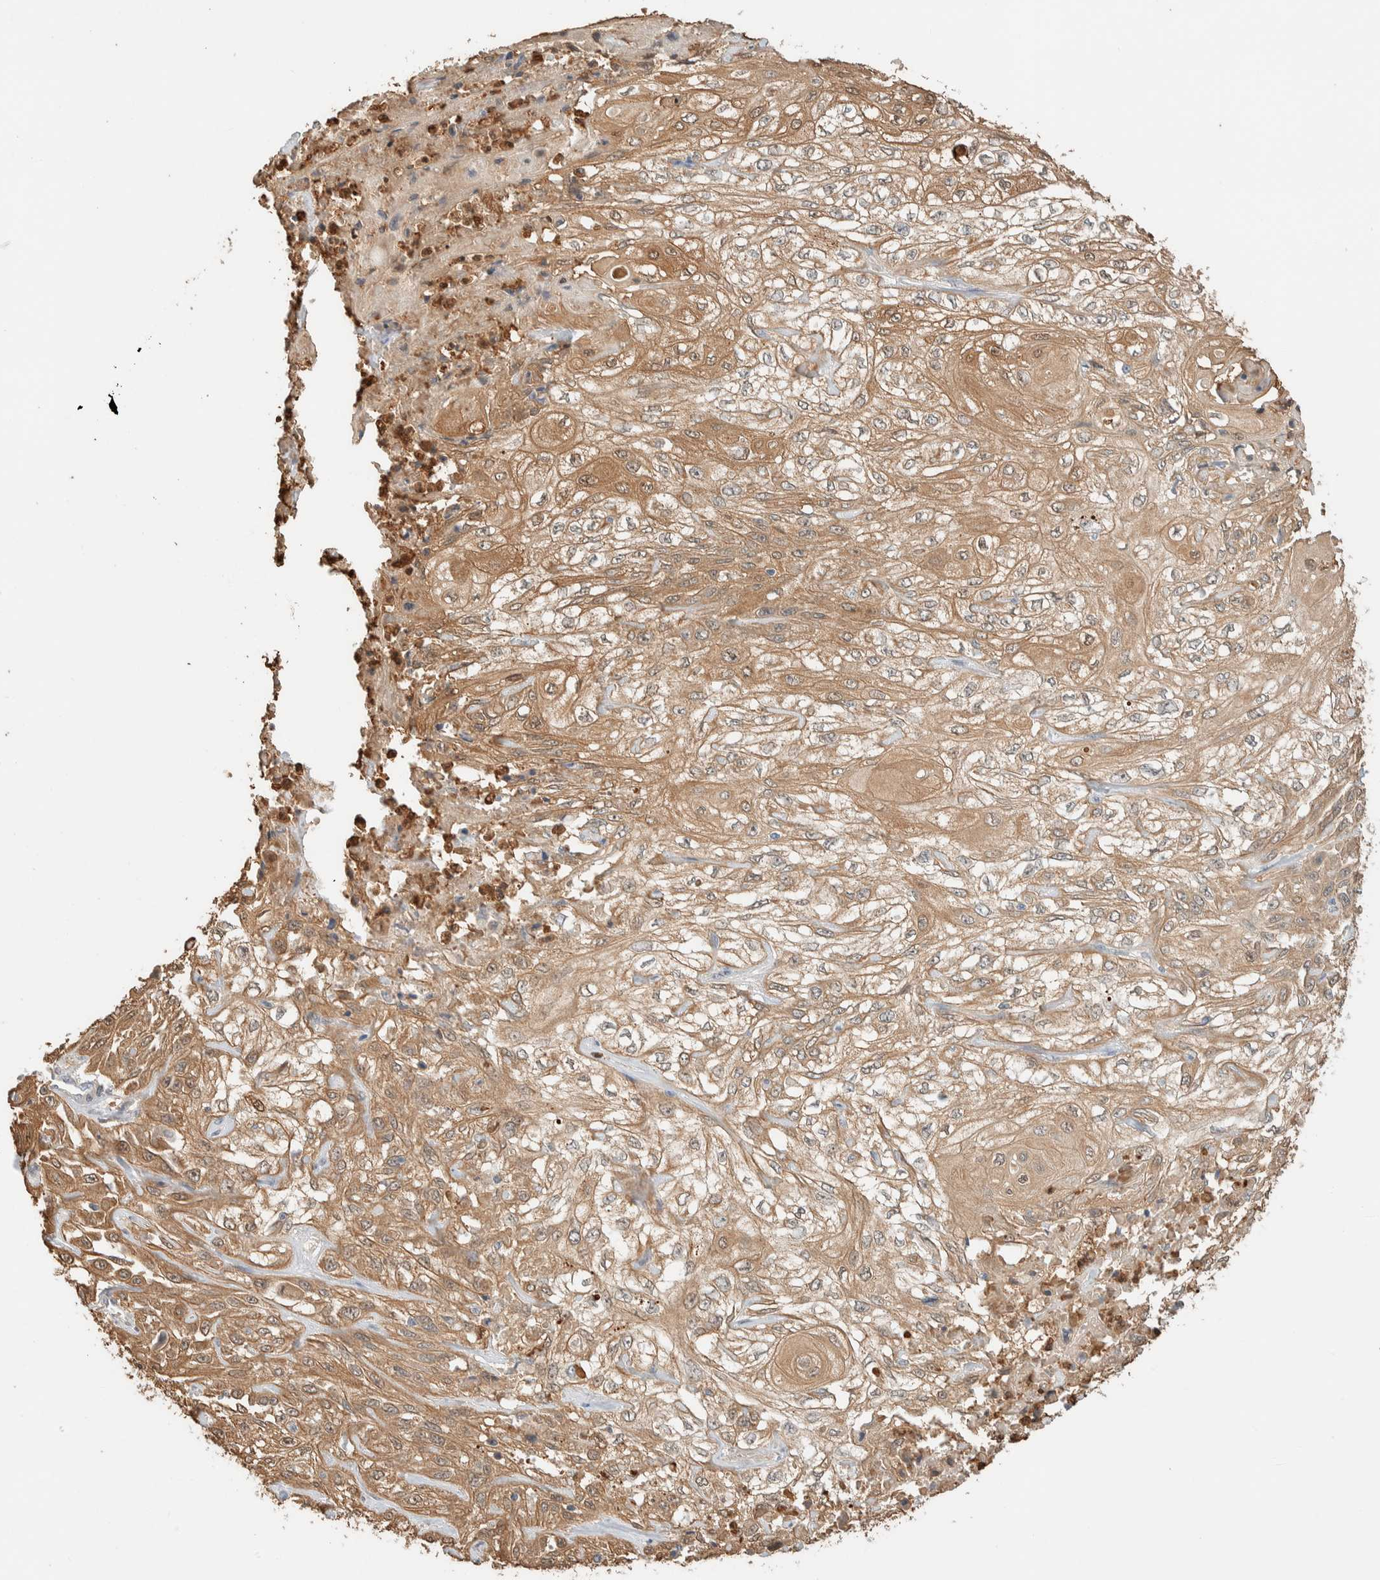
{"staining": {"intensity": "moderate", "quantity": ">75%", "location": "cytoplasmic/membranous"}, "tissue": "skin cancer", "cell_type": "Tumor cells", "image_type": "cancer", "snomed": [{"axis": "morphology", "description": "Squamous cell carcinoma, NOS"}, {"axis": "morphology", "description": "Squamous cell carcinoma, metastatic, NOS"}, {"axis": "topography", "description": "Skin"}, {"axis": "topography", "description": "Lymph node"}], "caption": "Immunohistochemical staining of skin metastatic squamous cell carcinoma demonstrates moderate cytoplasmic/membranous protein positivity in about >75% of tumor cells.", "gene": "SETD4", "patient": {"sex": "male", "age": 75}}